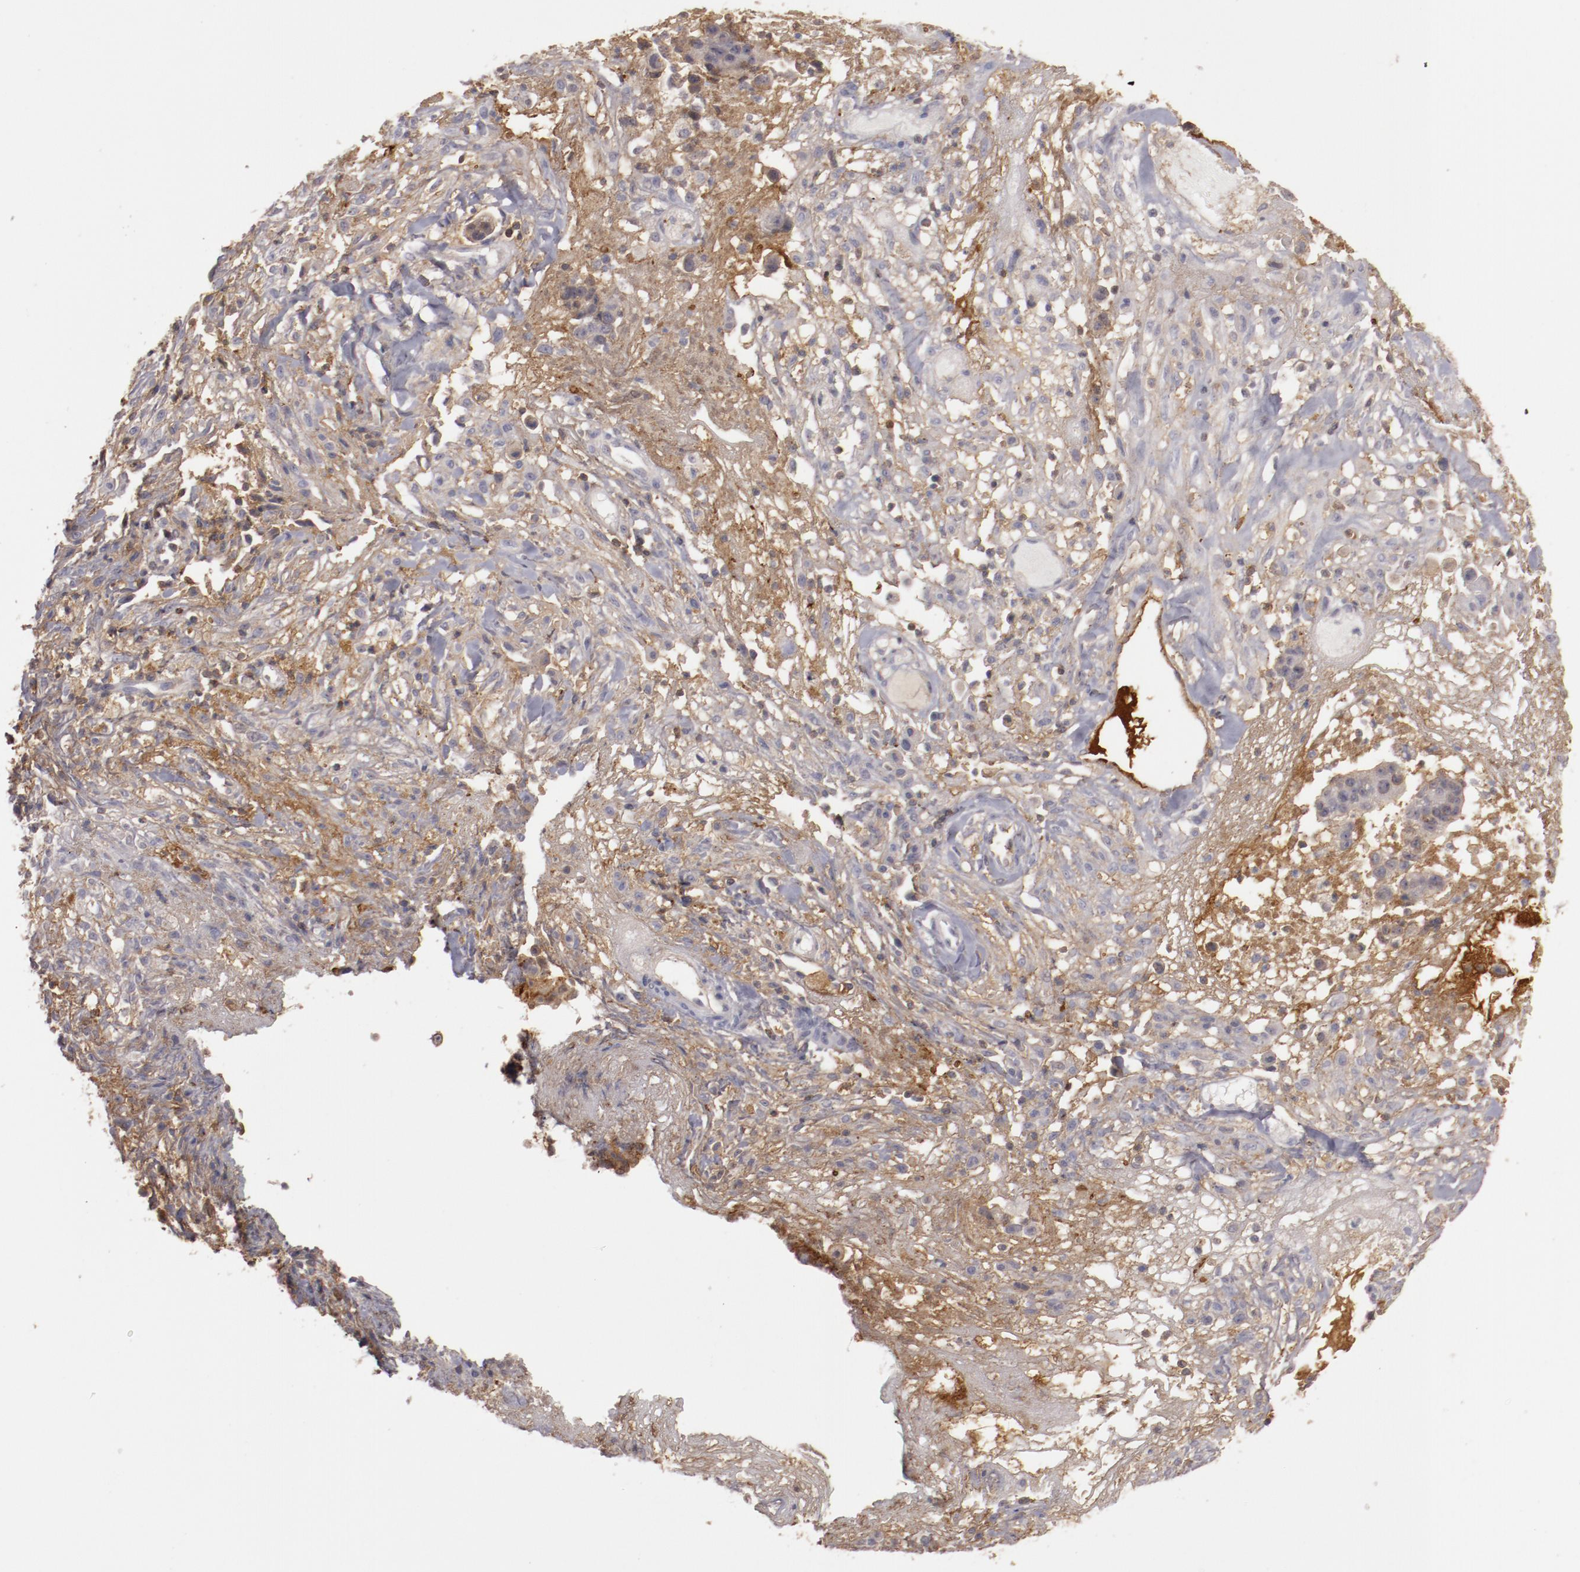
{"staining": {"intensity": "weak", "quantity": "25%-75%", "location": "cytoplasmic/membranous"}, "tissue": "ovarian cancer", "cell_type": "Tumor cells", "image_type": "cancer", "snomed": [{"axis": "morphology", "description": "Carcinoma, endometroid"}, {"axis": "topography", "description": "Ovary"}], "caption": "A low amount of weak cytoplasmic/membranous expression is appreciated in approximately 25%-75% of tumor cells in endometroid carcinoma (ovarian) tissue.", "gene": "MBL2", "patient": {"sex": "female", "age": 42}}